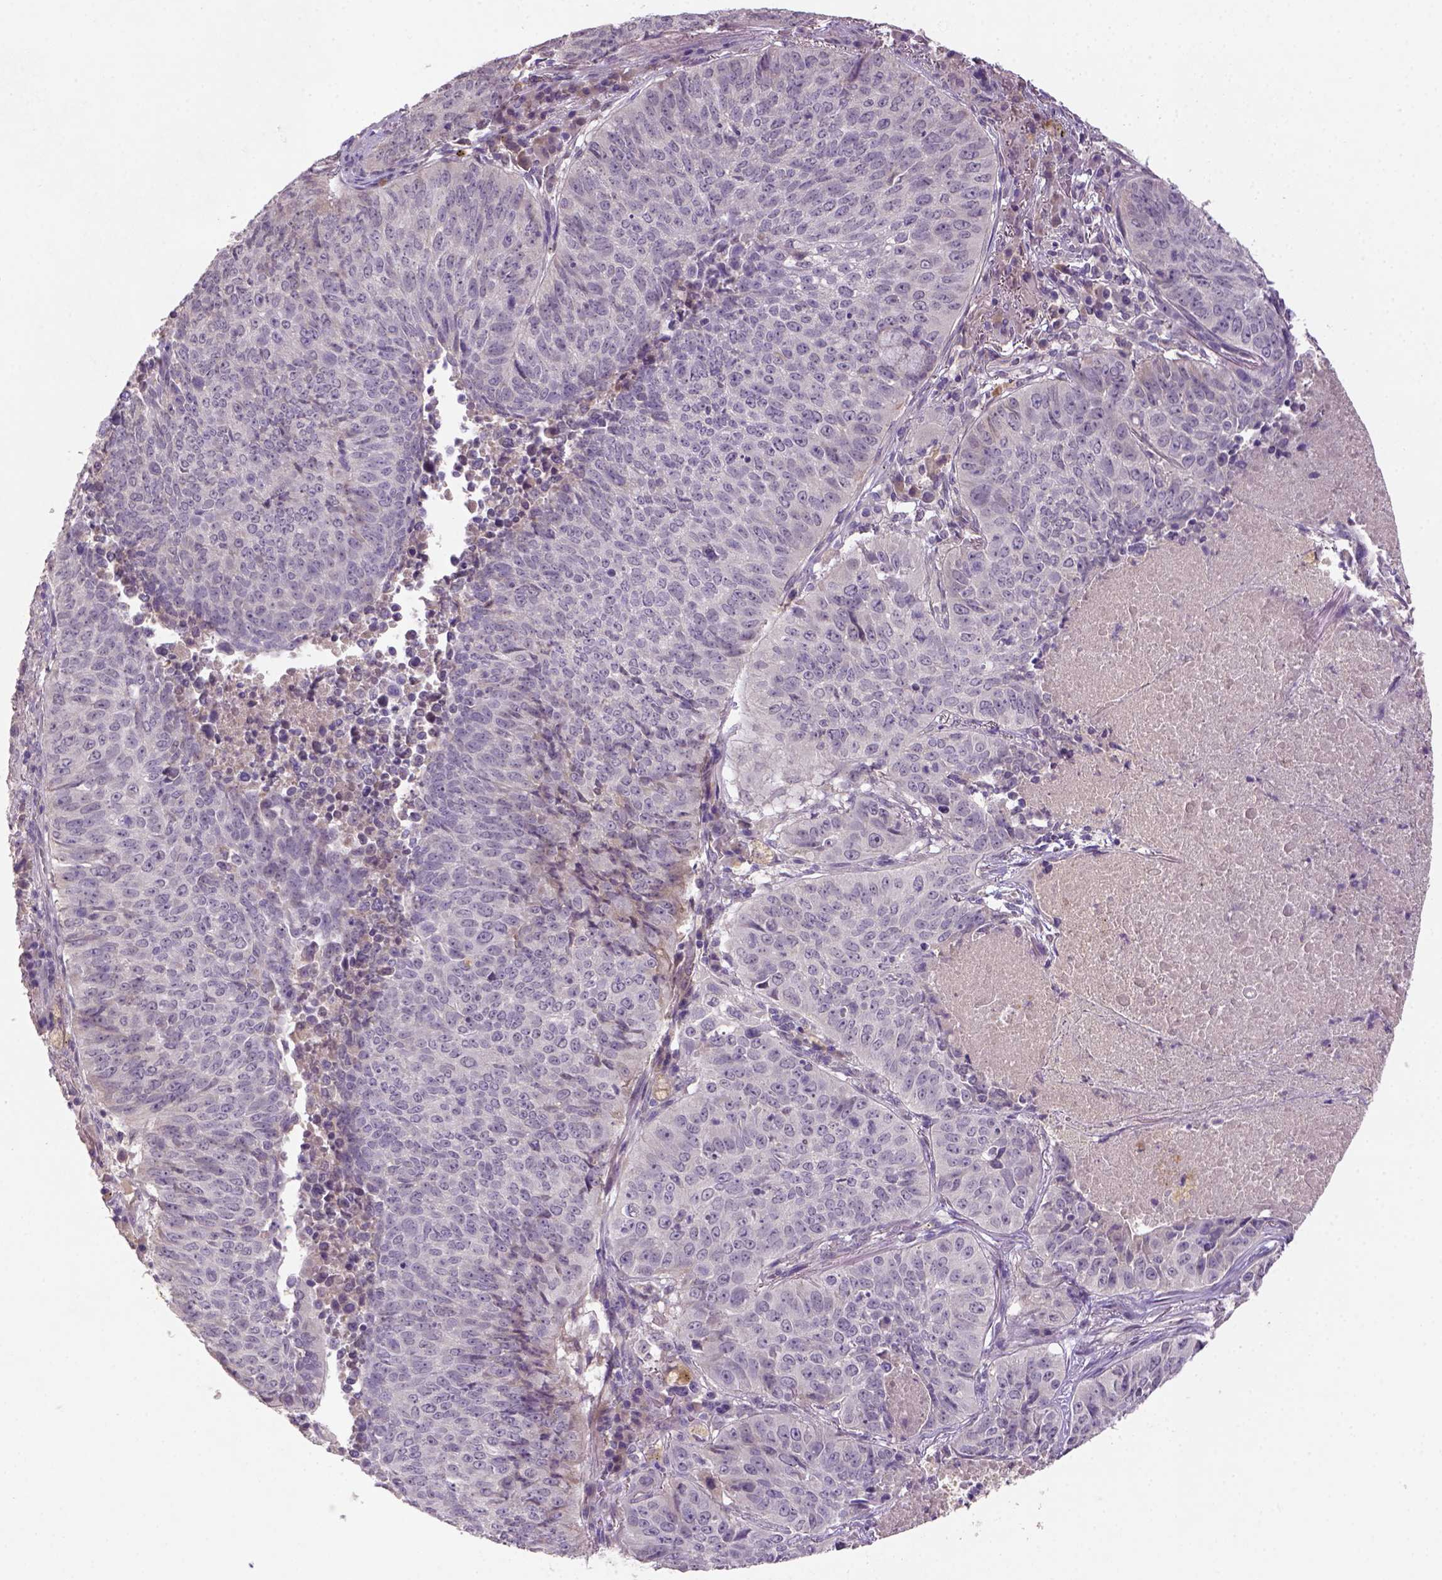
{"staining": {"intensity": "negative", "quantity": "none", "location": "none"}, "tissue": "lung cancer", "cell_type": "Tumor cells", "image_type": "cancer", "snomed": [{"axis": "morphology", "description": "Normal tissue, NOS"}, {"axis": "morphology", "description": "Squamous cell carcinoma, NOS"}, {"axis": "topography", "description": "Bronchus"}, {"axis": "topography", "description": "Lung"}], "caption": "Immunohistochemistry image of human squamous cell carcinoma (lung) stained for a protein (brown), which exhibits no staining in tumor cells.", "gene": "NLGN2", "patient": {"sex": "male", "age": 64}}